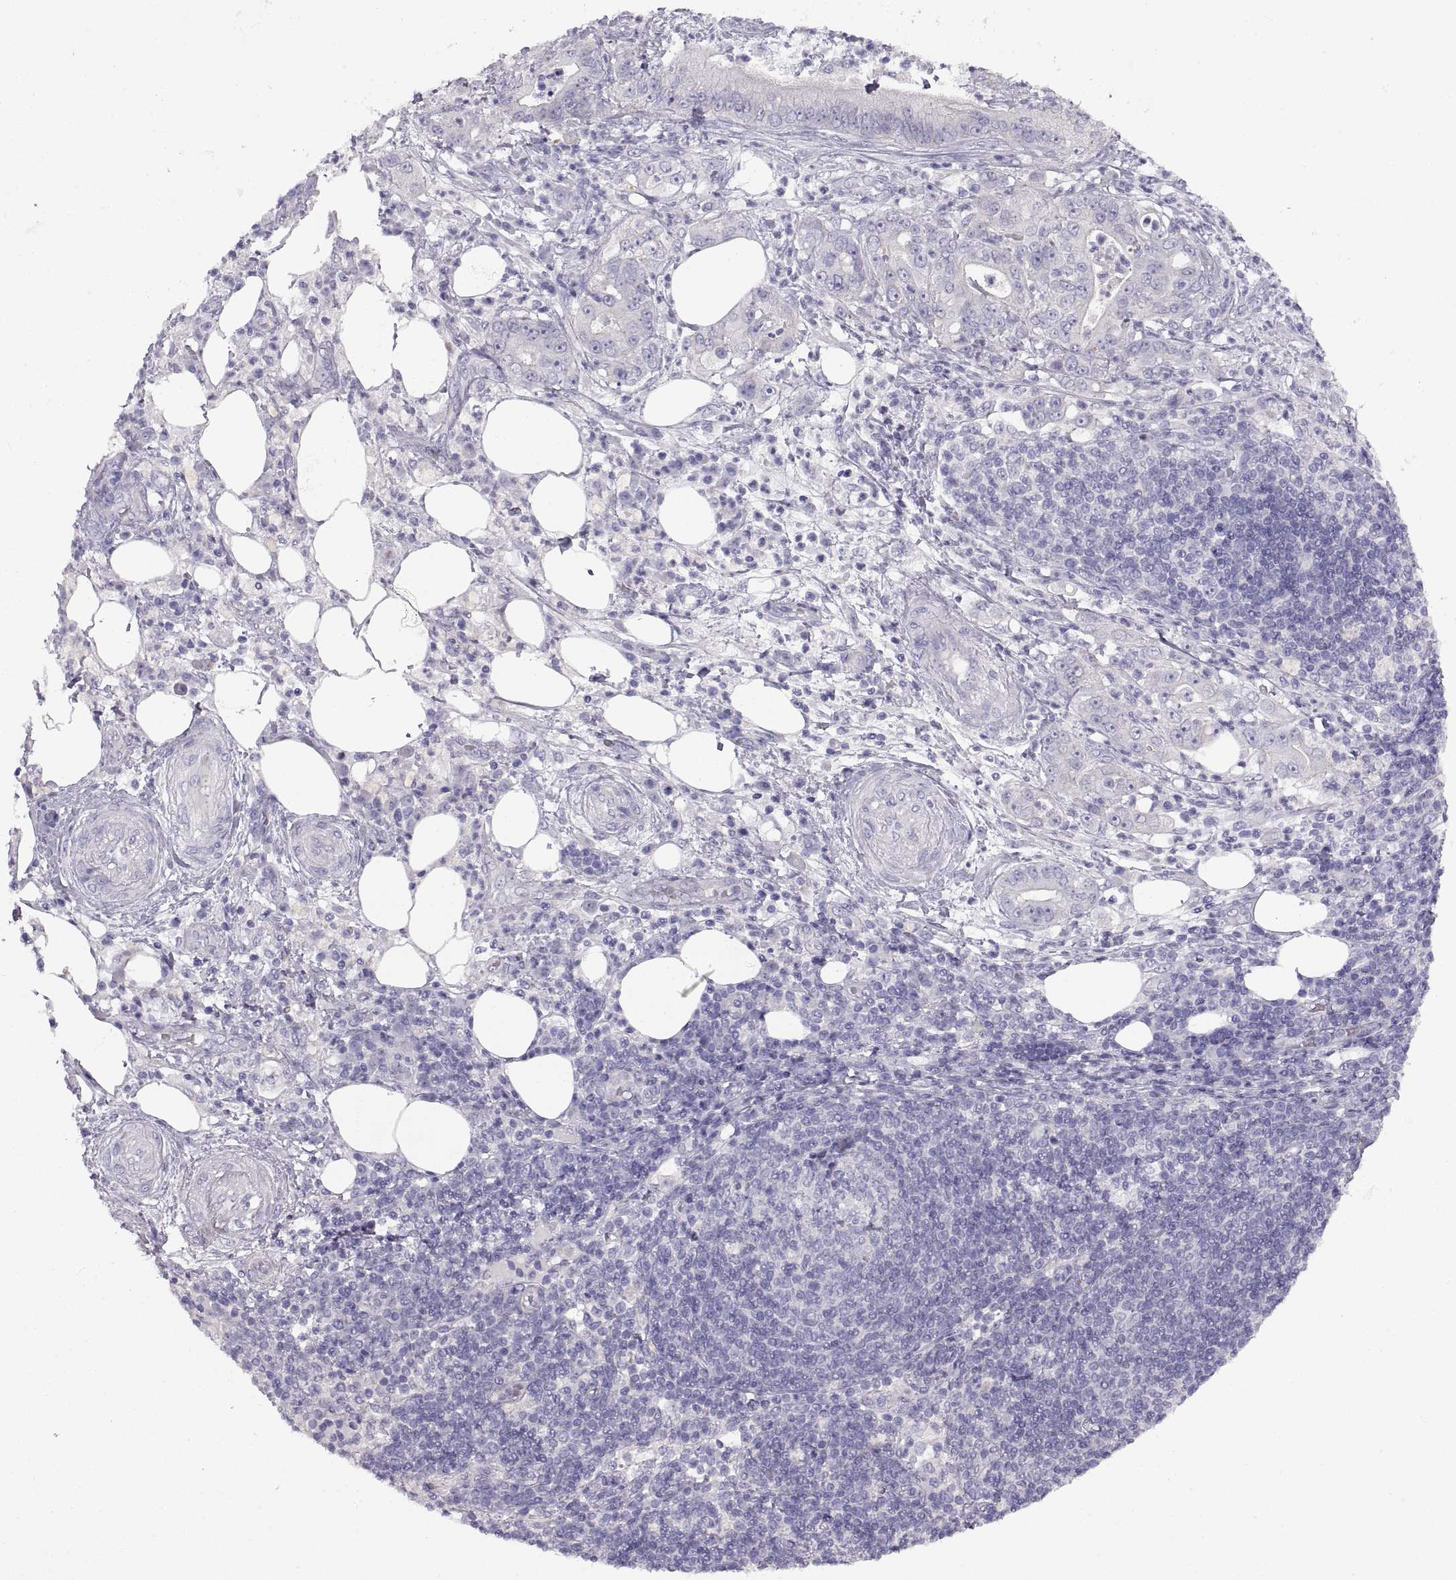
{"staining": {"intensity": "negative", "quantity": "none", "location": "none"}, "tissue": "pancreatic cancer", "cell_type": "Tumor cells", "image_type": "cancer", "snomed": [{"axis": "morphology", "description": "Adenocarcinoma, NOS"}, {"axis": "topography", "description": "Pancreas"}], "caption": "Tumor cells are negative for brown protein staining in pancreatic adenocarcinoma. Brightfield microscopy of IHC stained with DAB (3,3'-diaminobenzidine) (brown) and hematoxylin (blue), captured at high magnification.", "gene": "CRYBB3", "patient": {"sex": "male", "age": 71}}